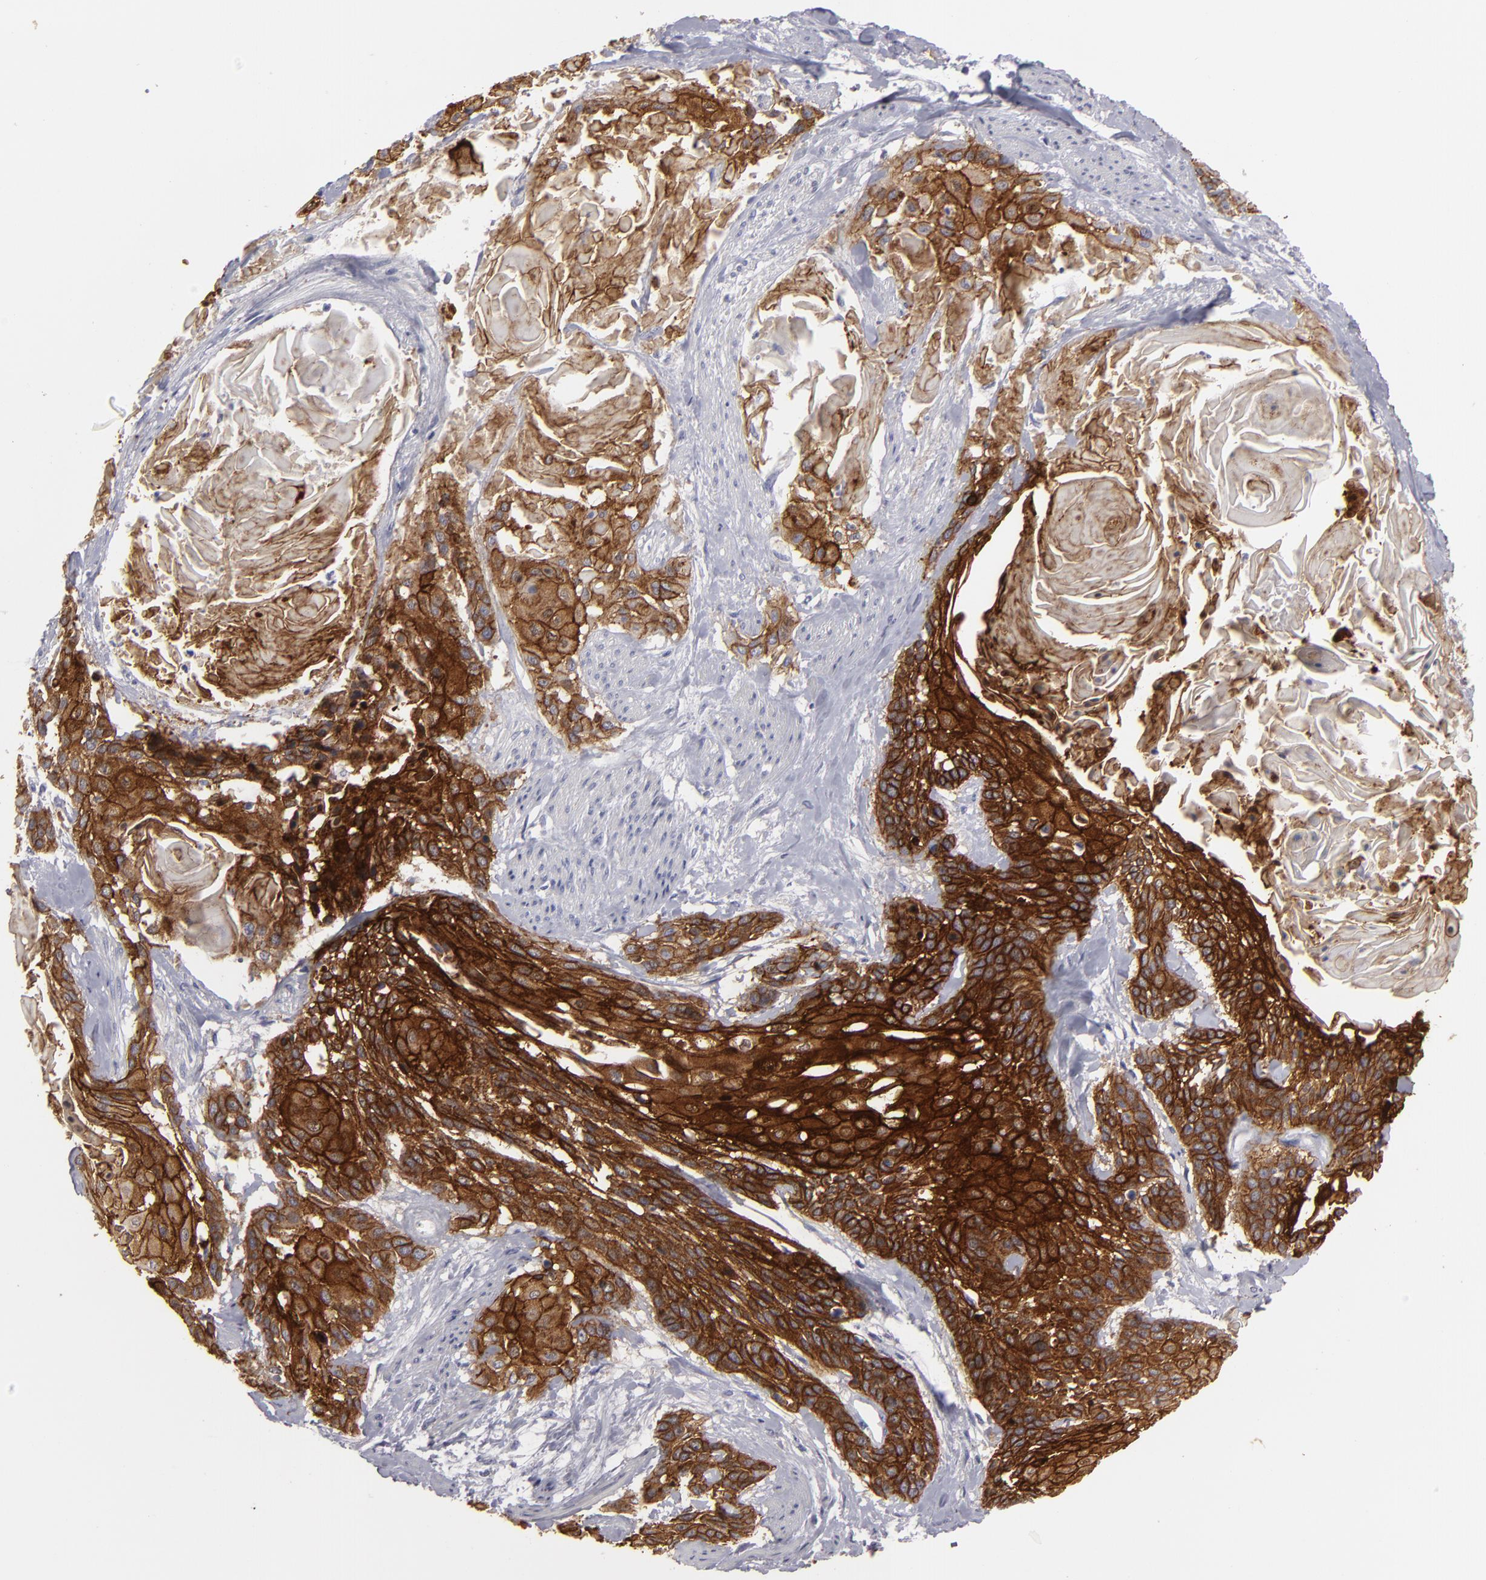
{"staining": {"intensity": "strong", "quantity": ">75%", "location": "cytoplasmic/membranous"}, "tissue": "cervical cancer", "cell_type": "Tumor cells", "image_type": "cancer", "snomed": [{"axis": "morphology", "description": "Squamous cell carcinoma, NOS"}, {"axis": "topography", "description": "Cervix"}], "caption": "Cervical cancer stained with IHC reveals strong cytoplasmic/membranous positivity in about >75% of tumor cells.", "gene": "JUP", "patient": {"sex": "female", "age": 57}}